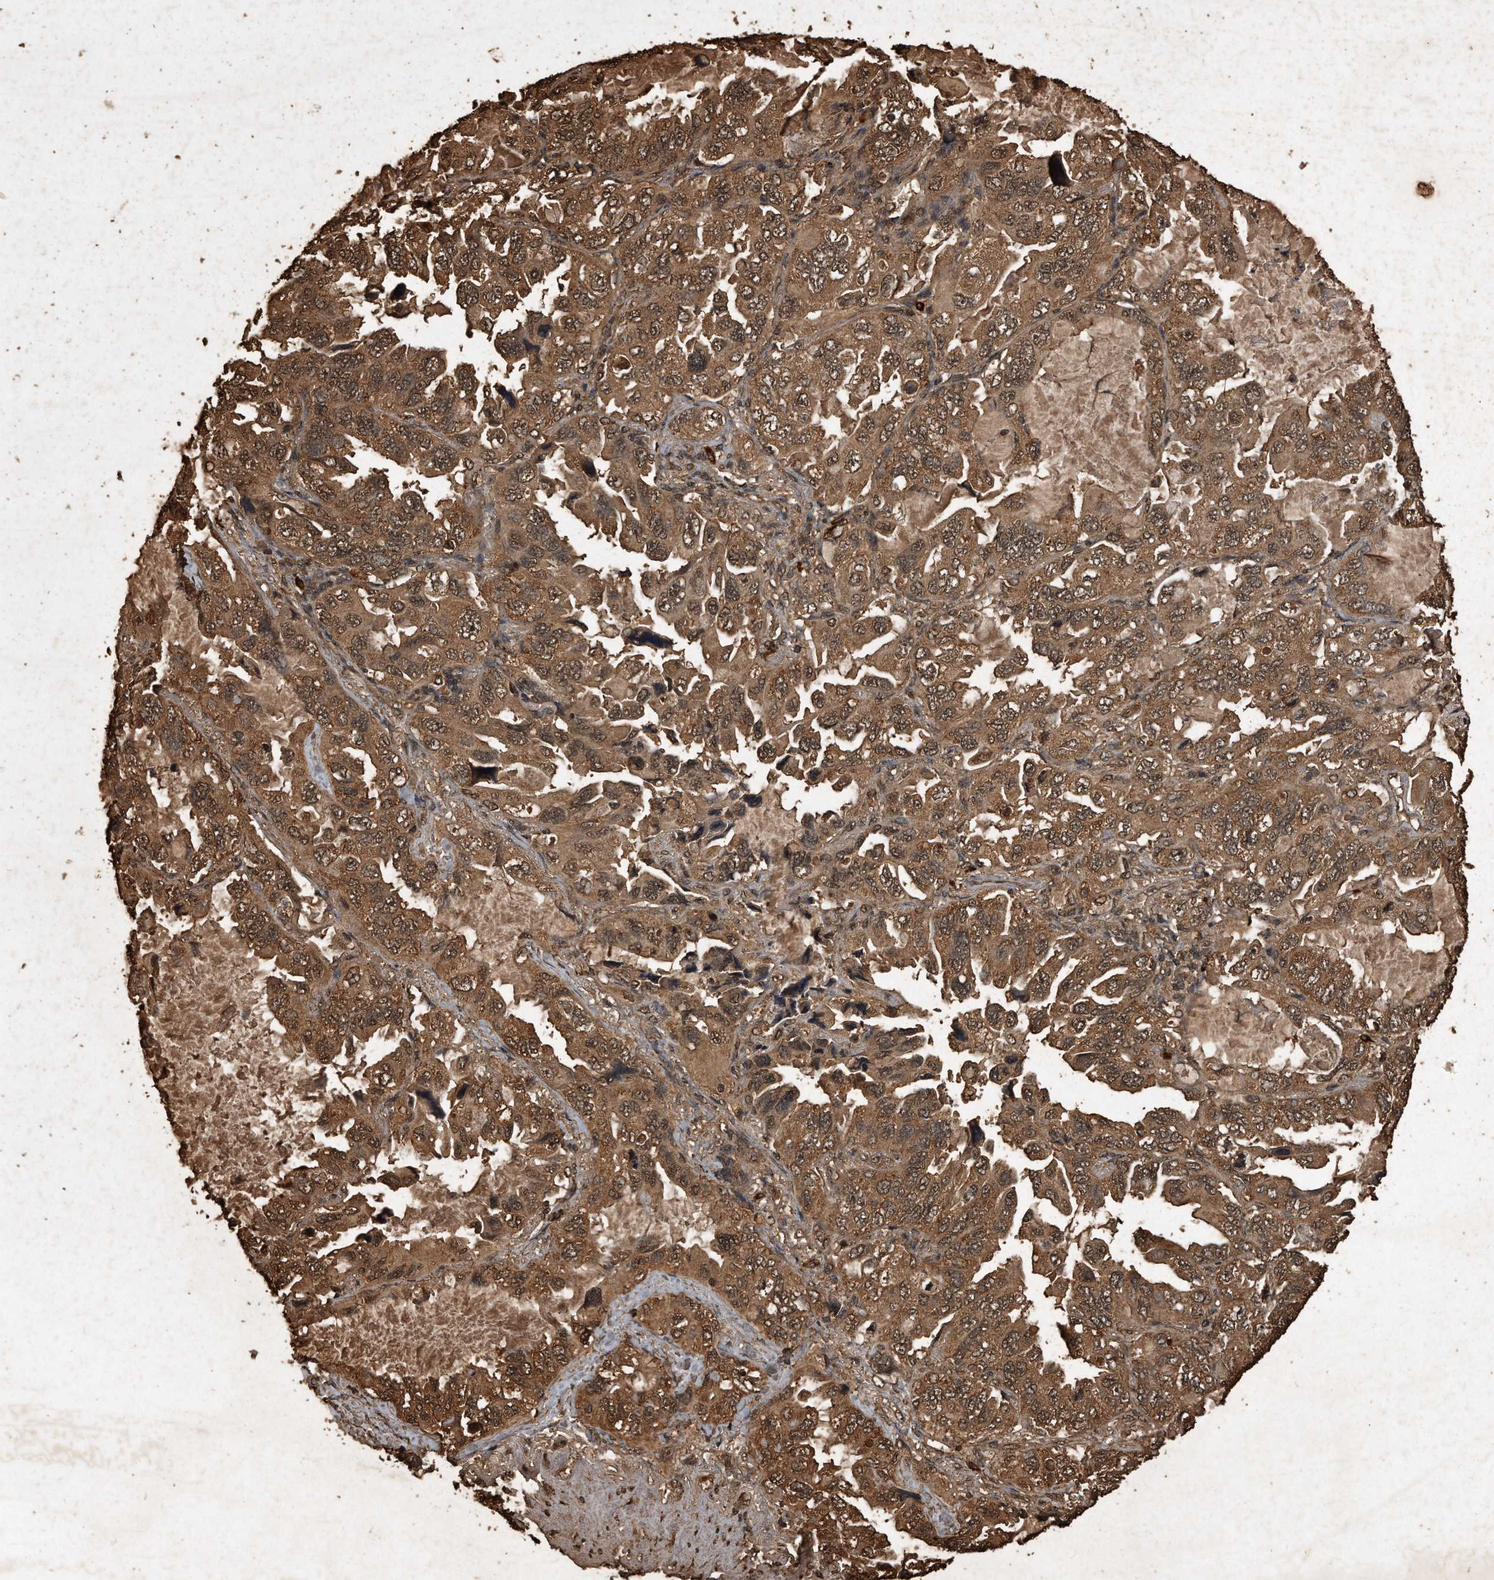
{"staining": {"intensity": "moderate", "quantity": ">75%", "location": "cytoplasmic/membranous,nuclear"}, "tissue": "lung cancer", "cell_type": "Tumor cells", "image_type": "cancer", "snomed": [{"axis": "morphology", "description": "Squamous cell carcinoma, NOS"}, {"axis": "topography", "description": "Lung"}], "caption": "Lung cancer tissue displays moderate cytoplasmic/membranous and nuclear staining in approximately >75% of tumor cells, visualized by immunohistochemistry.", "gene": "CFLAR", "patient": {"sex": "female", "age": 73}}